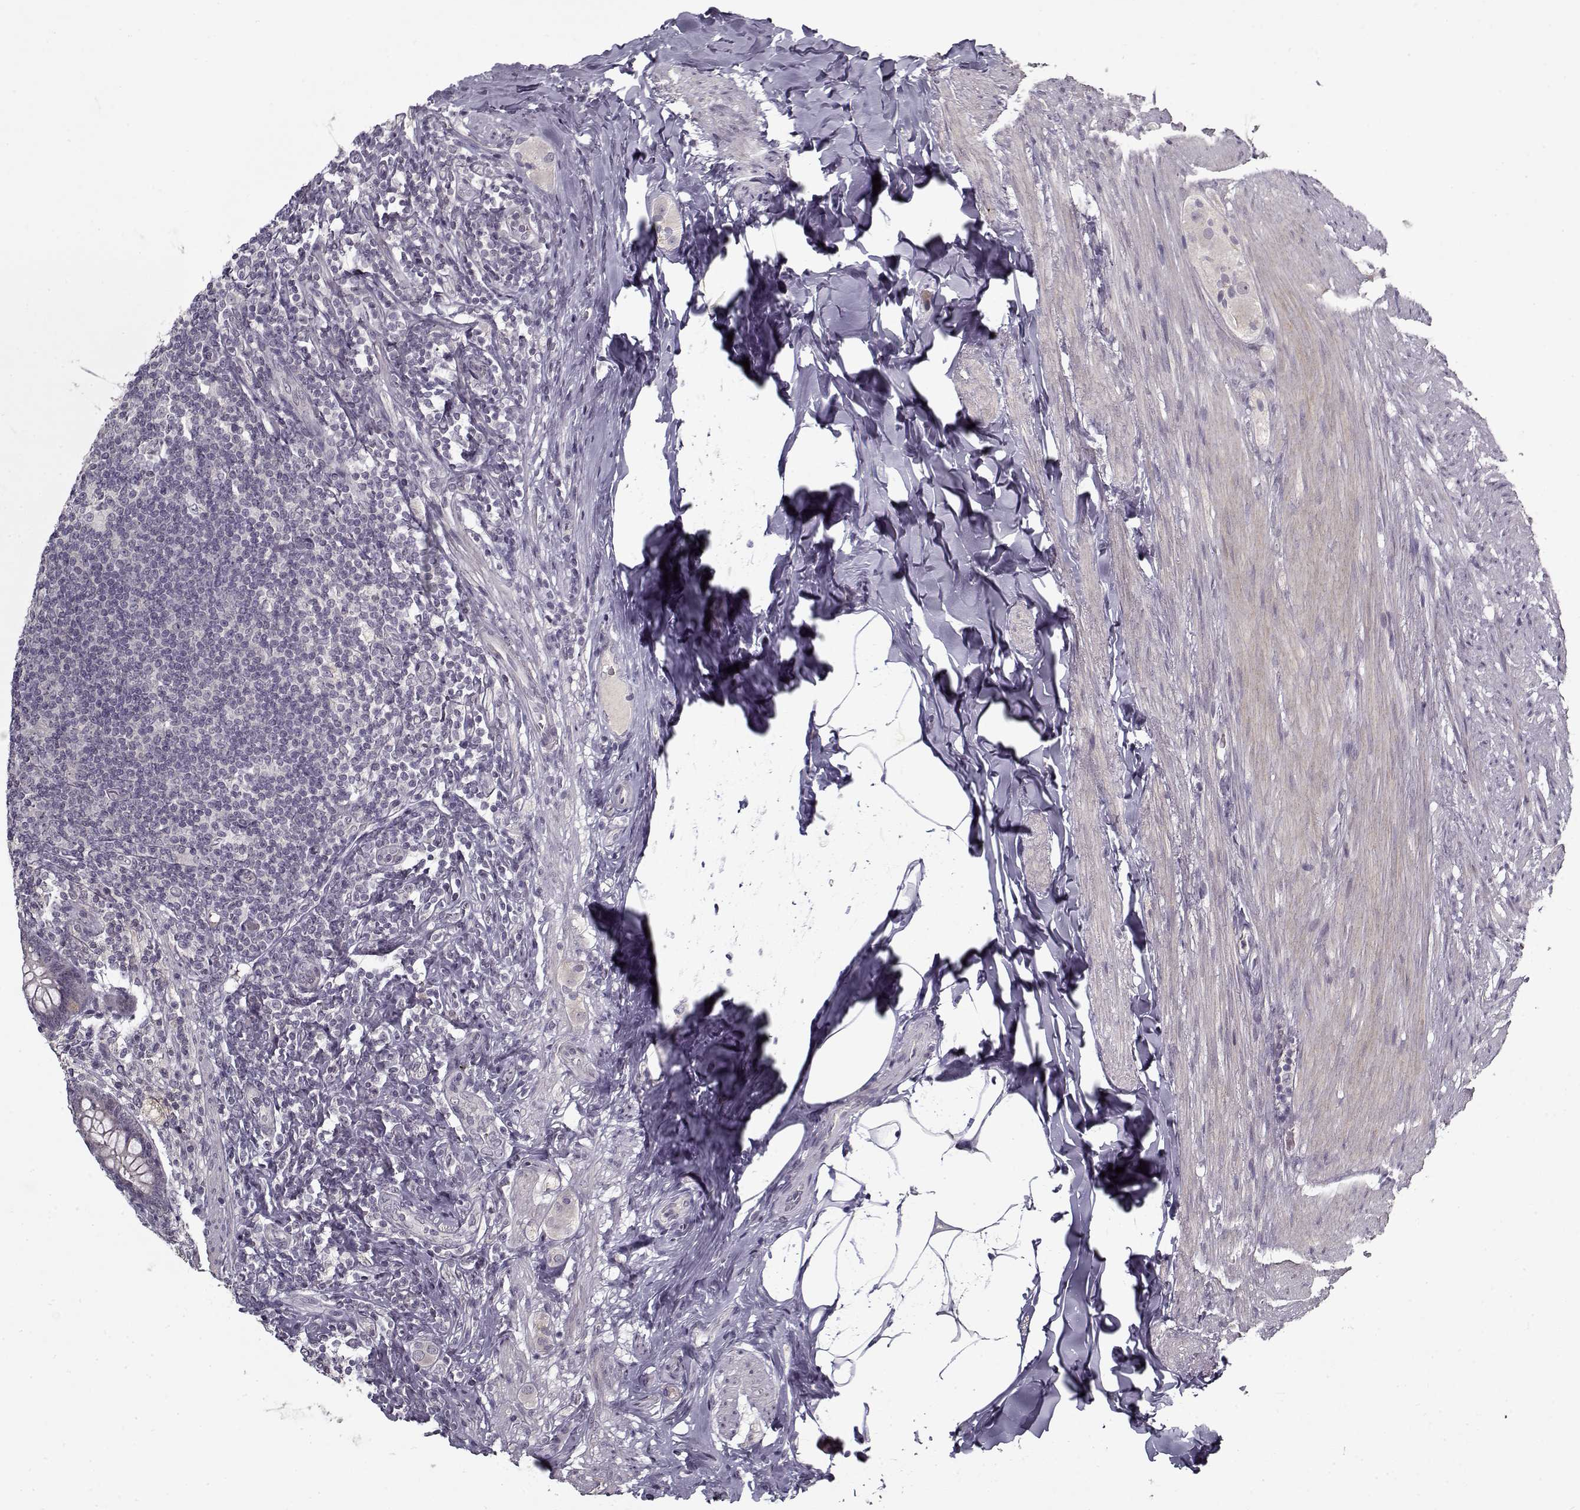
{"staining": {"intensity": "negative", "quantity": "none", "location": "none"}, "tissue": "appendix", "cell_type": "Glandular cells", "image_type": "normal", "snomed": [{"axis": "morphology", "description": "Normal tissue, NOS"}, {"axis": "topography", "description": "Appendix"}], "caption": "Image shows no significant protein expression in glandular cells of normal appendix.", "gene": "LAMA2", "patient": {"sex": "male", "age": 47}}